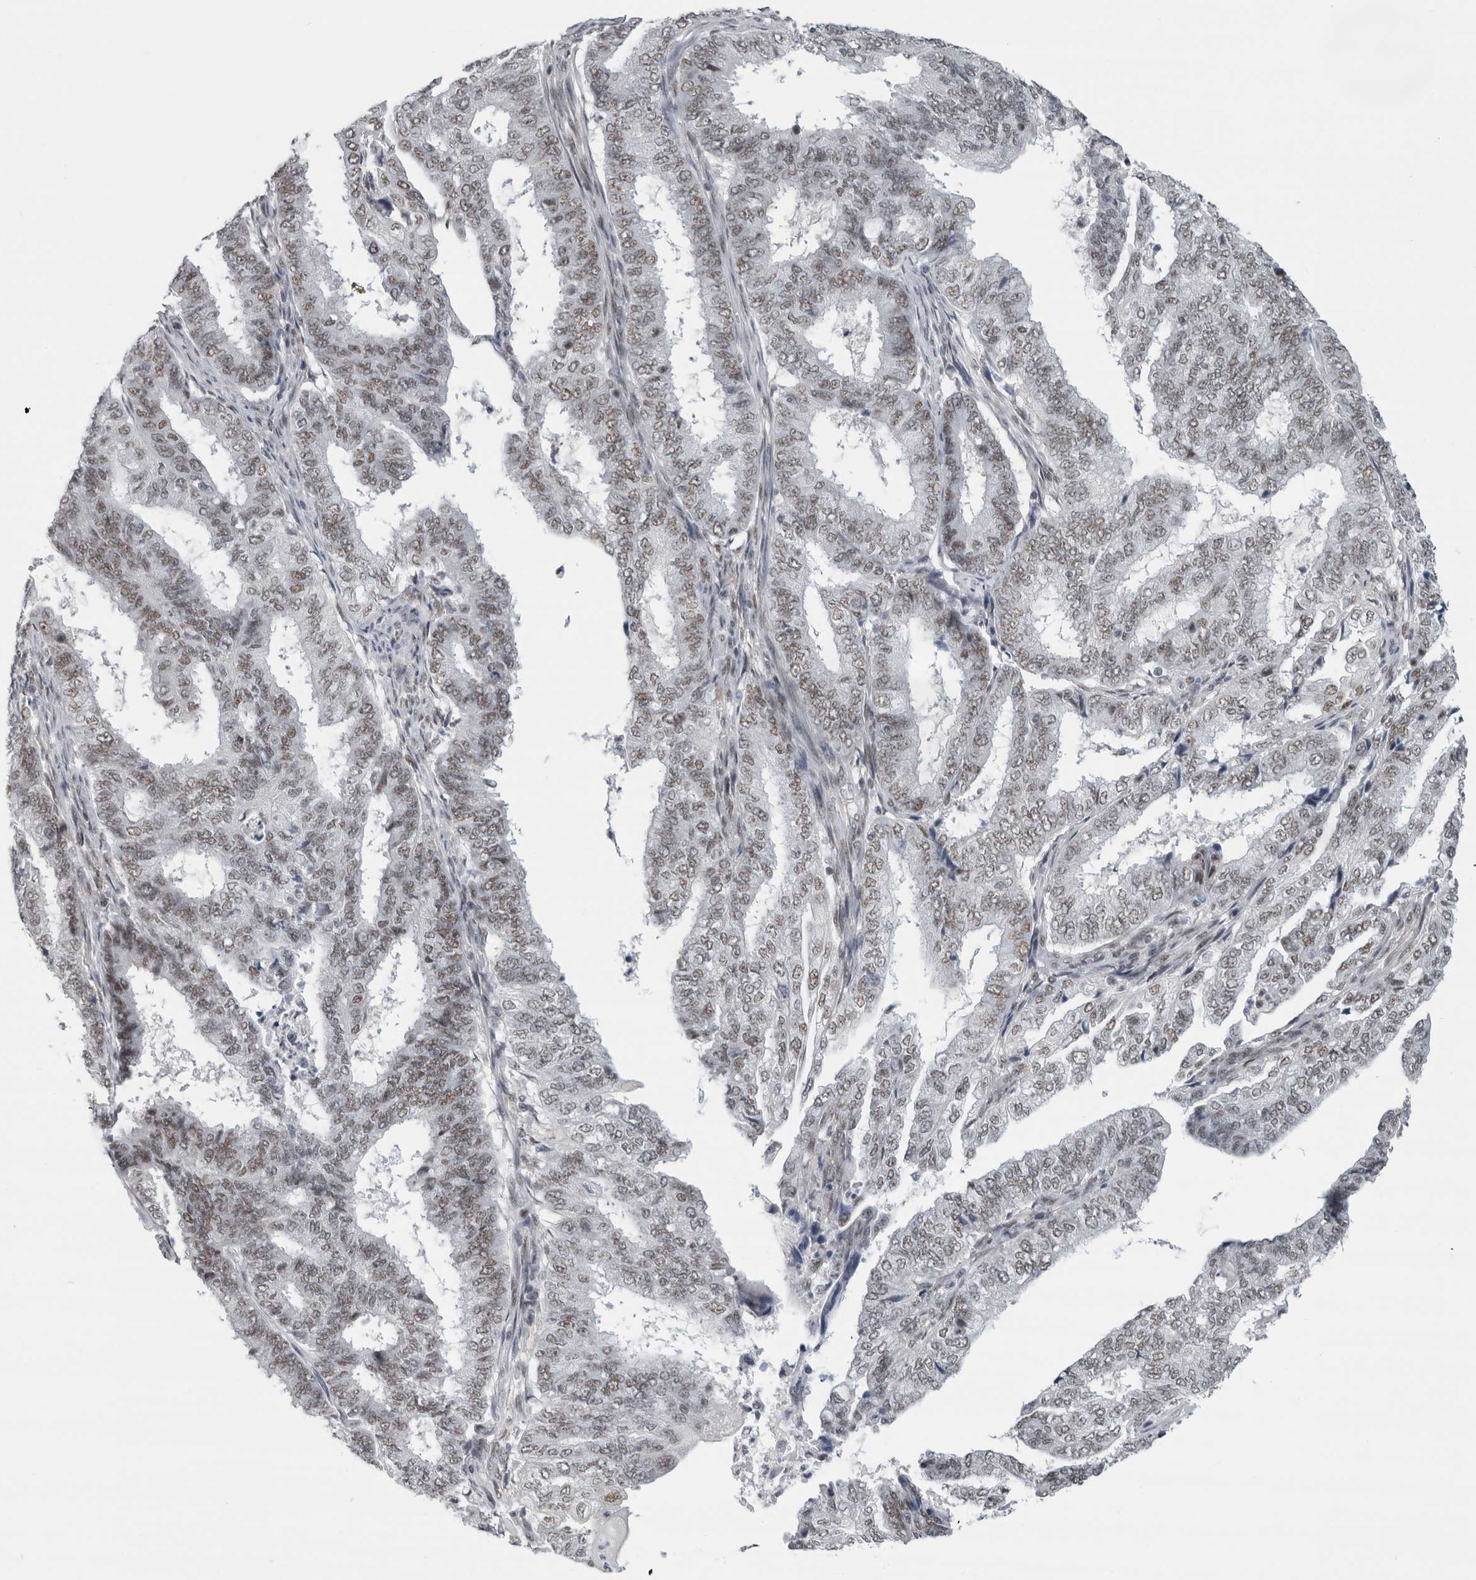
{"staining": {"intensity": "weak", "quantity": ">75%", "location": "nuclear"}, "tissue": "endometrial cancer", "cell_type": "Tumor cells", "image_type": "cancer", "snomed": [{"axis": "morphology", "description": "Adenocarcinoma, NOS"}, {"axis": "topography", "description": "Endometrium"}], "caption": "IHC image of human endometrial cancer stained for a protein (brown), which exhibits low levels of weak nuclear staining in approximately >75% of tumor cells.", "gene": "ARID4B", "patient": {"sex": "female", "age": 51}}